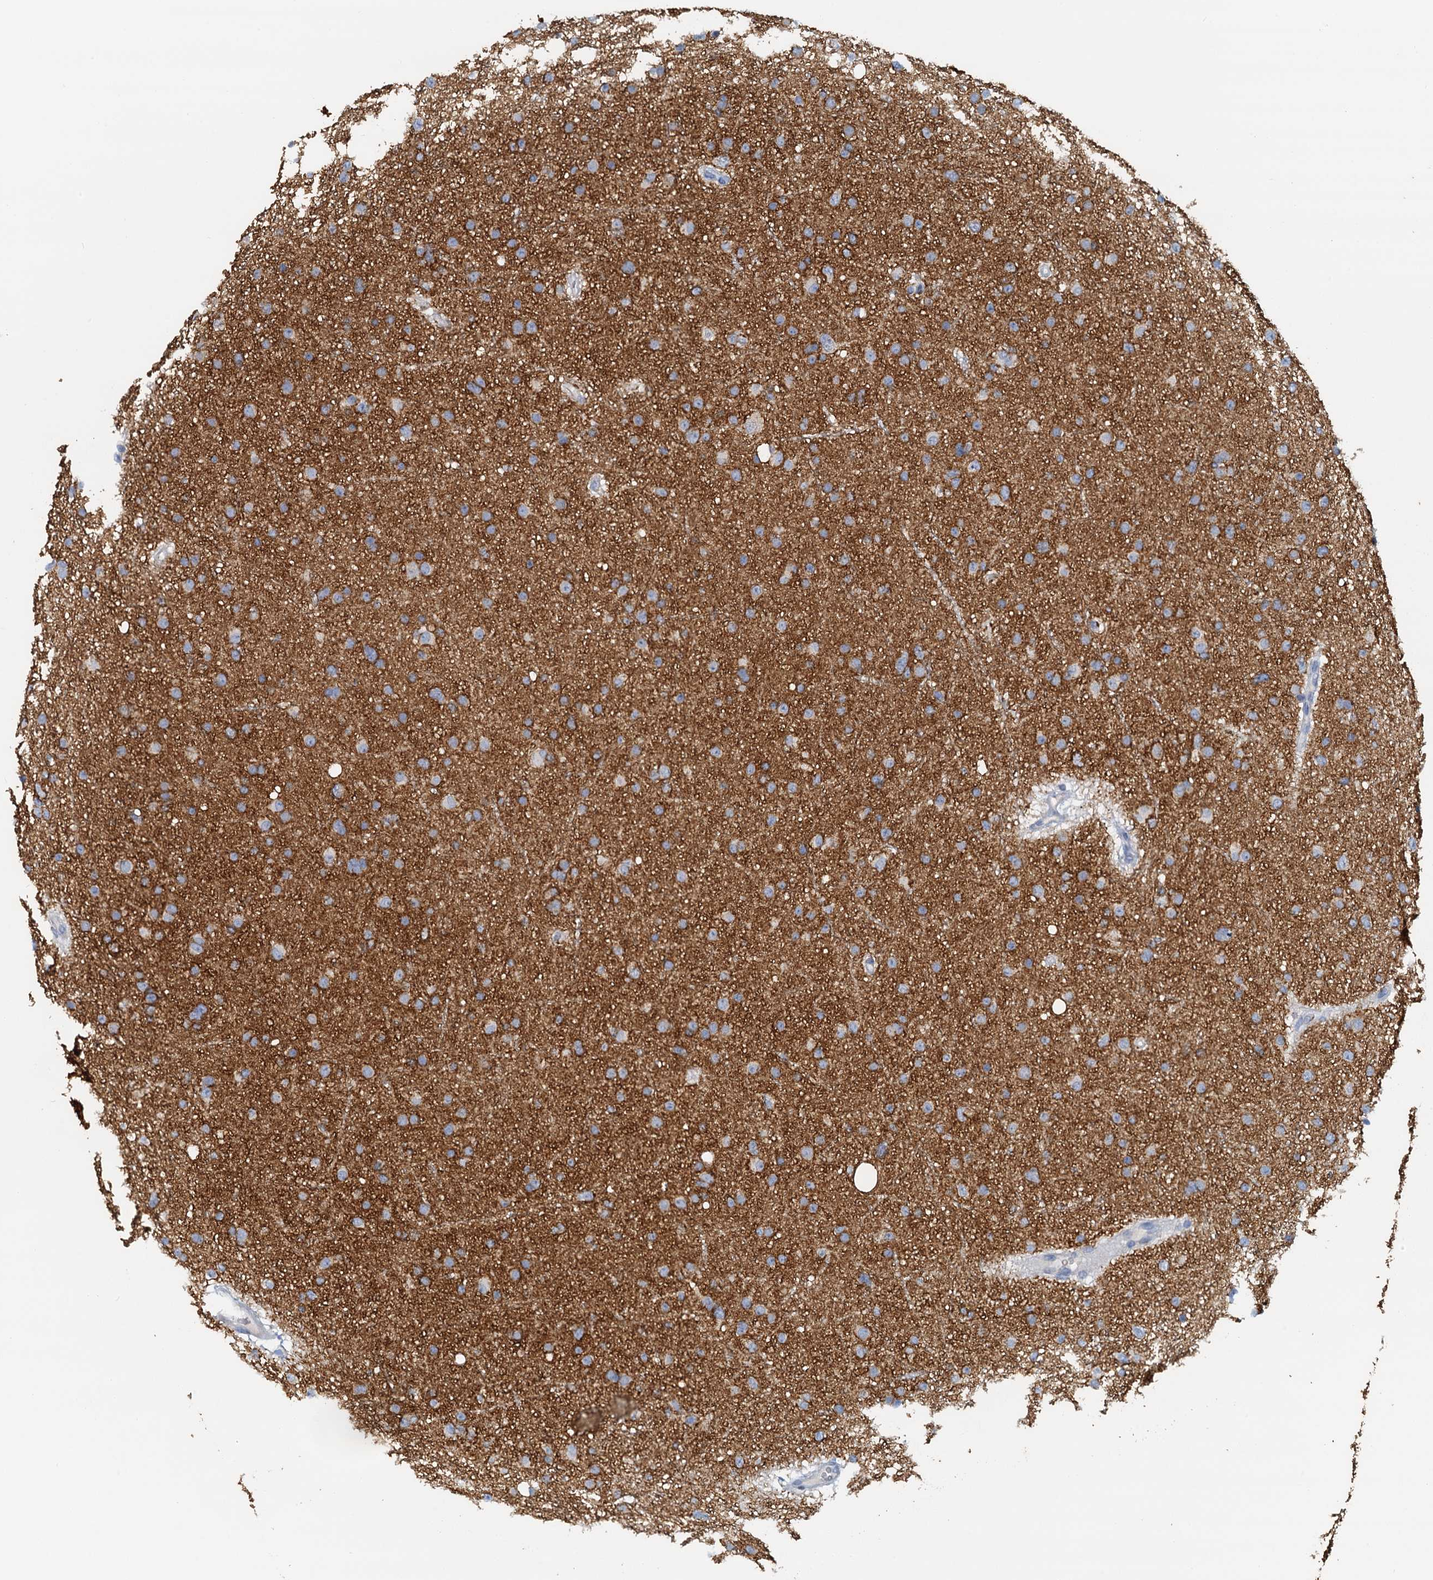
{"staining": {"intensity": "negative", "quantity": "none", "location": "none"}, "tissue": "glioma", "cell_type": "Tumor cells", "image_type": "cancer", "snomed": [{"axis": "morphology", "description": "Glioma, malignant, Low grade"}, {"axis": "topography", "description": "Cerebral cortex"}], "caption": "Immunohistochemistry image of neoplastic tissue: glioma stained with DAB demonstrates no significant protein staining in tumor cells.", "gene": "DTD1", "patient": {"sex": "female", "age": 39}}